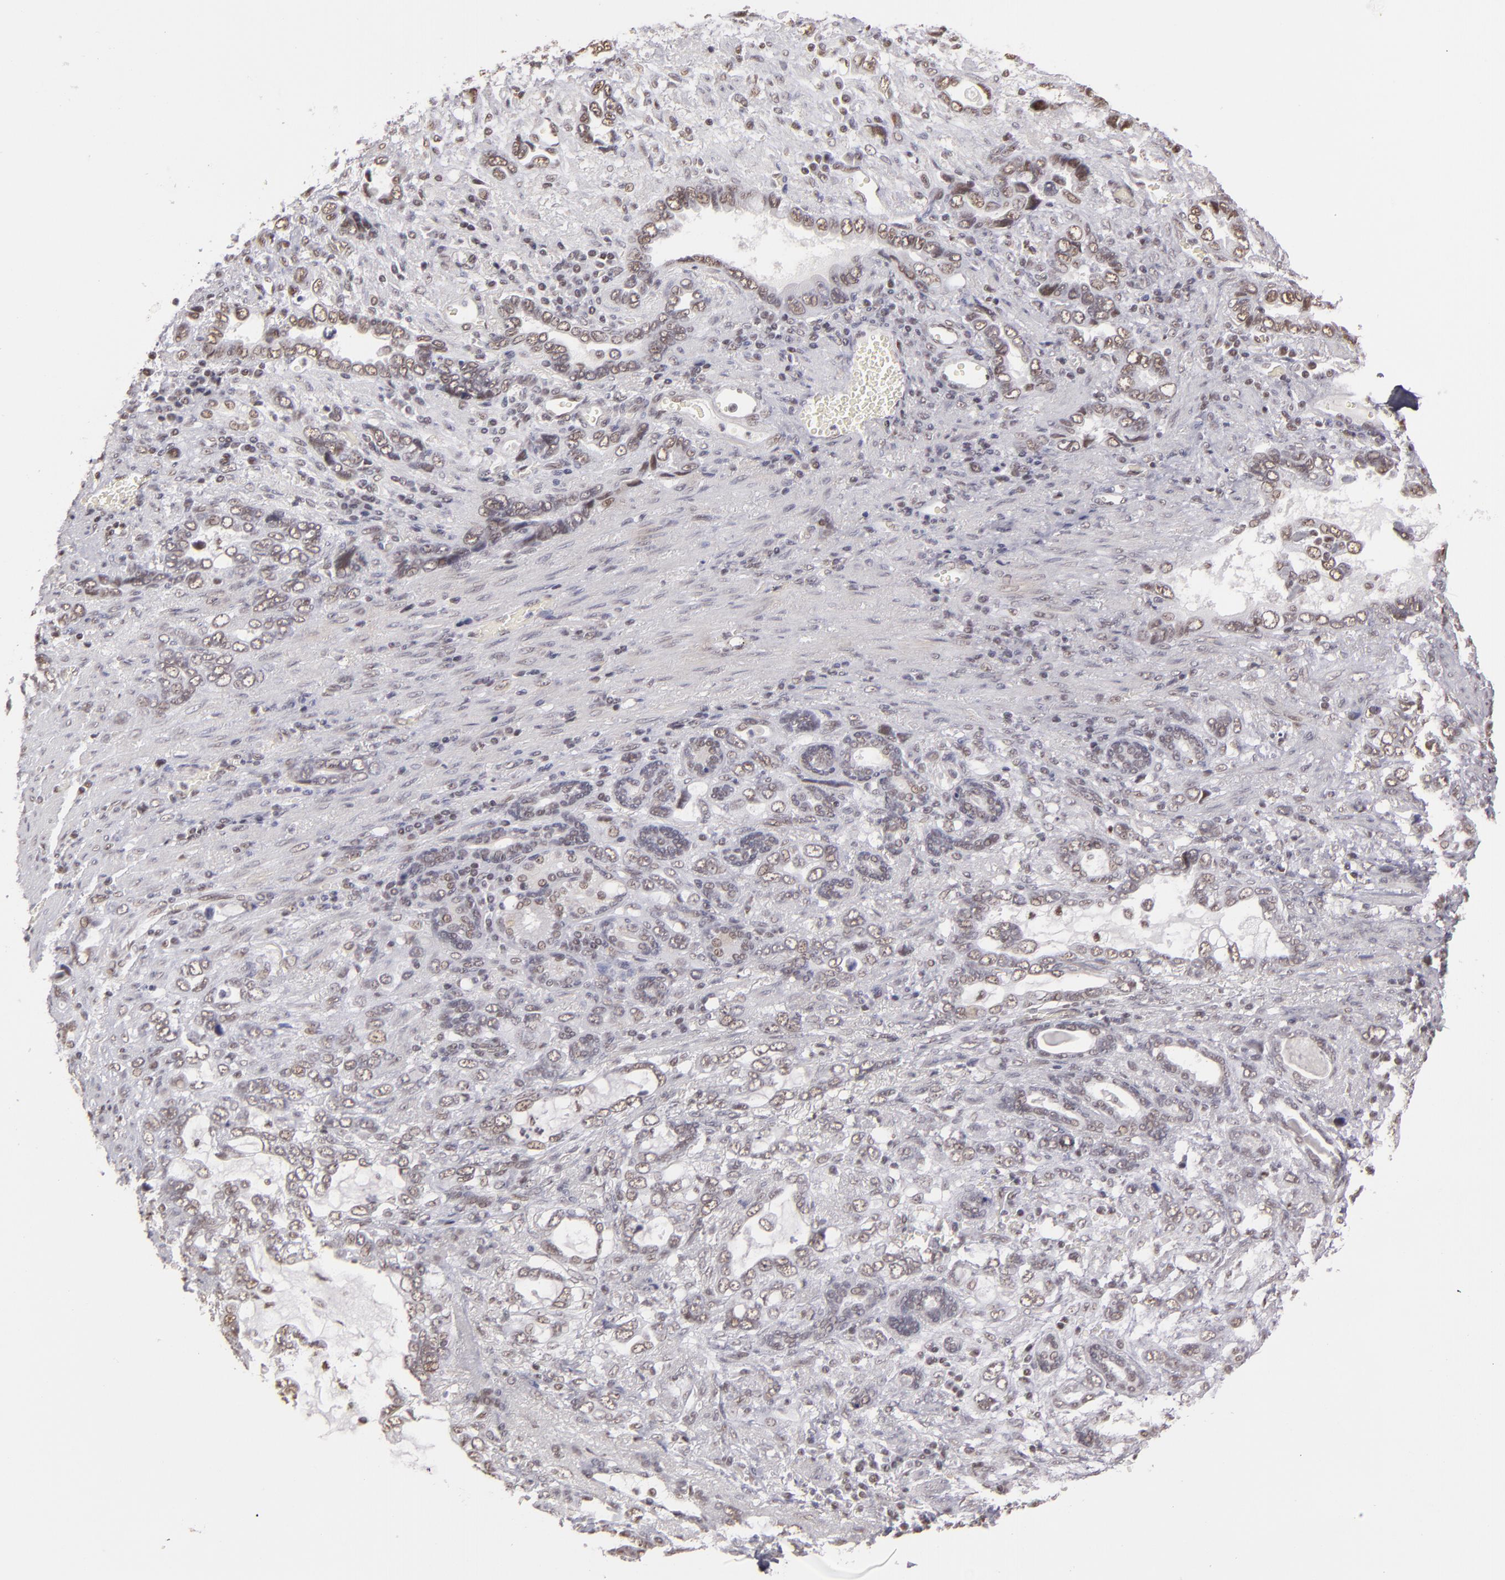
{"staining": {"intensity": "weak", "quantity": "25%-75%", "location": "nuclear"}, "tissue": "stomach cancer", "cell_type": "Tumor cells", "image_type": "cancer", "snomed": [{"axis": "morphology", "description": "Adenocarcinoma, NOS"}, {"axis": "topography", "description": "Stomach"}], "caption": "There is low levels of weak nuclear expression in tumor cells of stomach cancer (adenocarcinoma), as demonstrated by immunohistochemical staining (brown color).", "gene": "INTS6", "patient": {"sex": "male", "age": 78}}